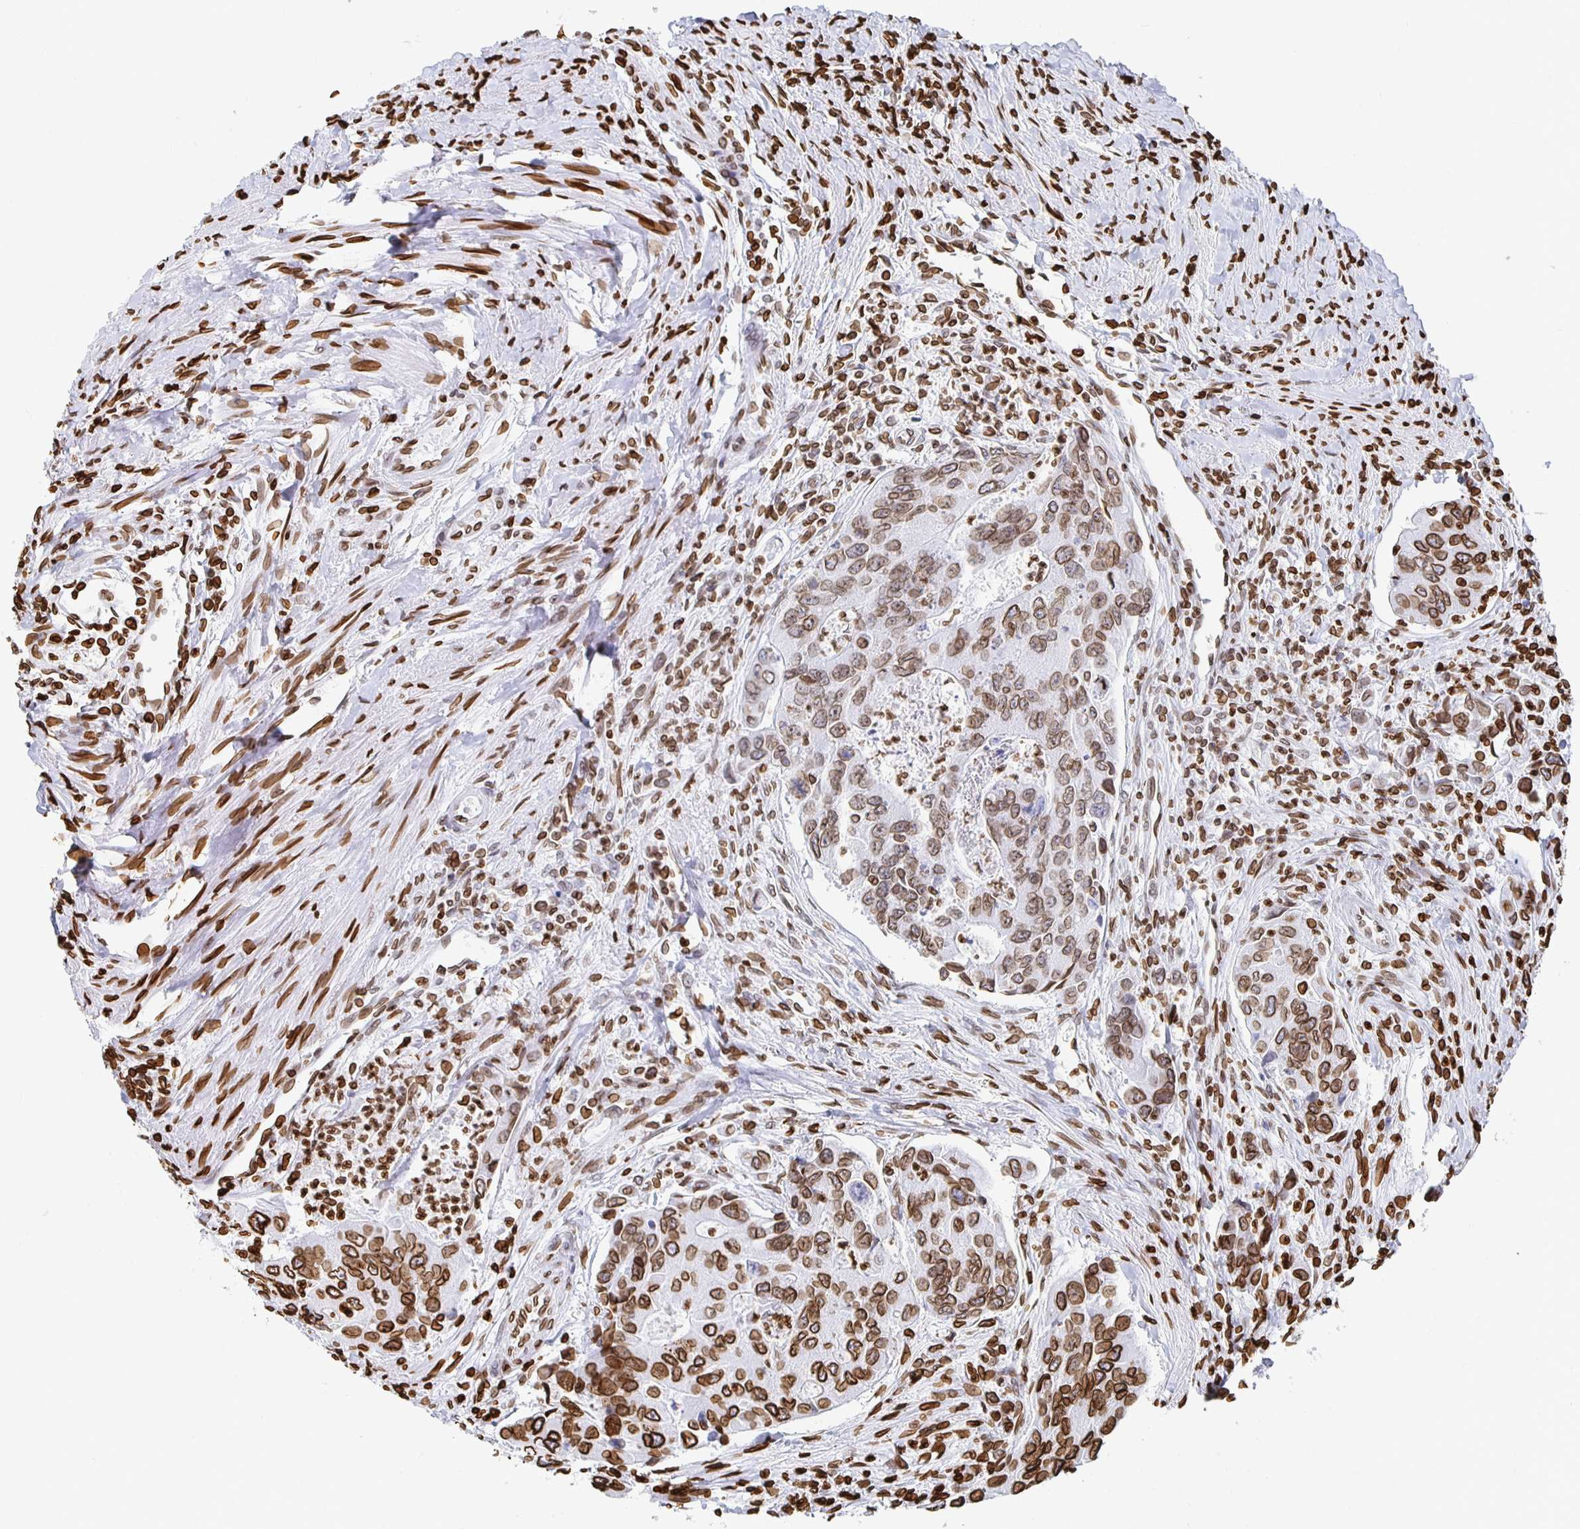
{"staining": {"intensity": "moderate", "quantity": ">75%", "location": "cytoplasmic/membranous,nuclear"}, "tissue": "colorectal cancer", "cell_type": "Tumor cells", "image_type": "cancer", "snomed": [{"axis": "morphology", "description": "Adenocarcinoma, NOS"}, {"axis": "topography", "description": "Colon"}], "caption": "A histopathology image showing moderate cytoplasmic/membranous and nuclear expression in about >75% of tumor cells in adenocarcinoma (colorectal), as visualized by brown immunohistochemical staining.", "gene": "LMNB1", "patient": {"sex": "female", "age": 67}}